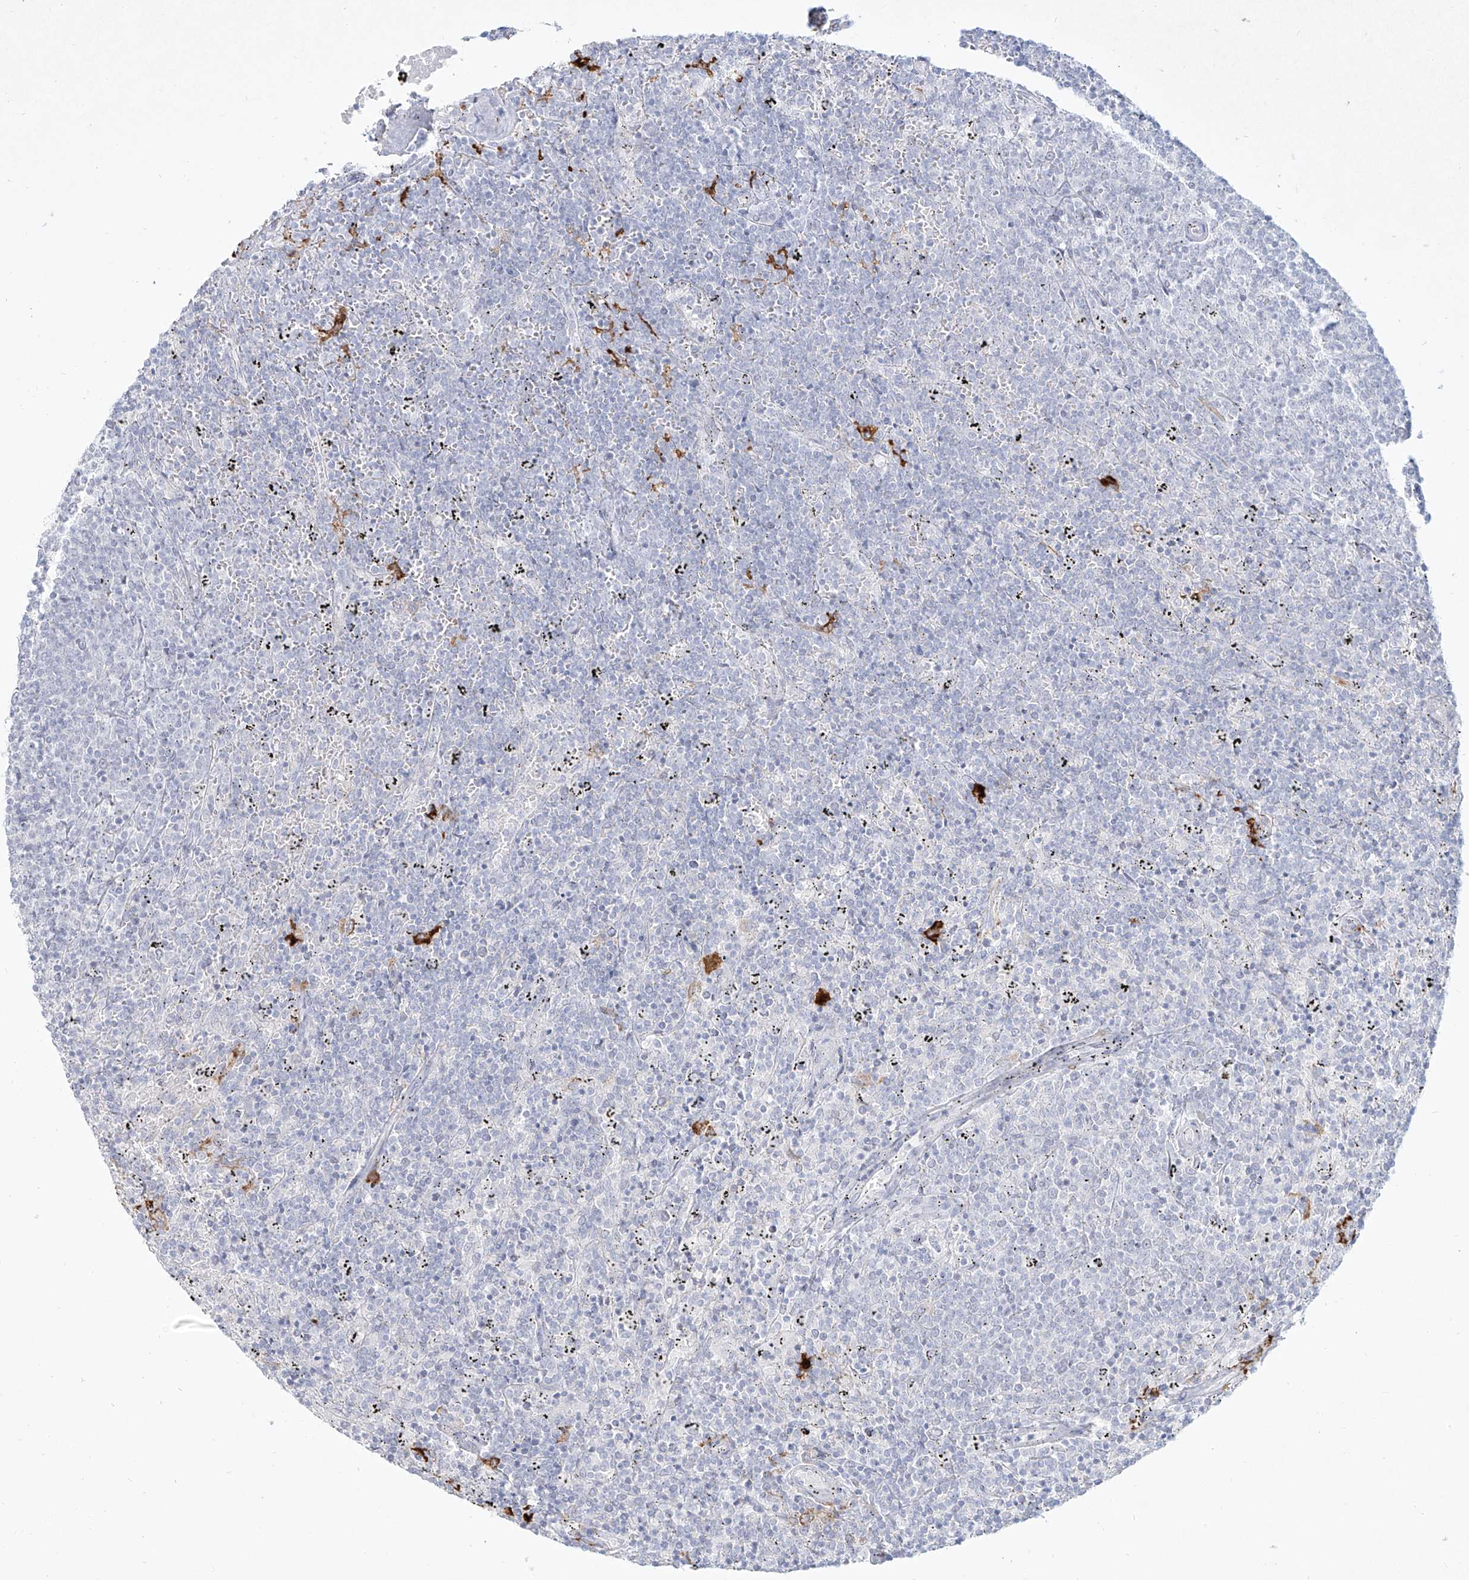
{"staining": {"intensity": "negative", "quantity": "none", "location": "none"}, "tissue": "lymphoma", "cell_type": "Tumor cells", "image_type": "cancer", "snomed": [{"axis": "morphology", "description": "Malignant lymphoma, non-Hodgkin's type, Low grade"}, {"axis": "topography", "description": "Spleen"}], "caption": "High magnification brightfield microscopy of low-grade malignant lymphoma, non-Hodgkin's type stained with DAB (3,3'-diaminobenzidine) (brown) and counterstained with hematoxylin (blue): tumor cells show no significant expression. (Immunohistochemistry (ihc), brightfield microscopy, high magnification).", "gene": "CD209", "patient": {"sex": "female", "age": 50}}